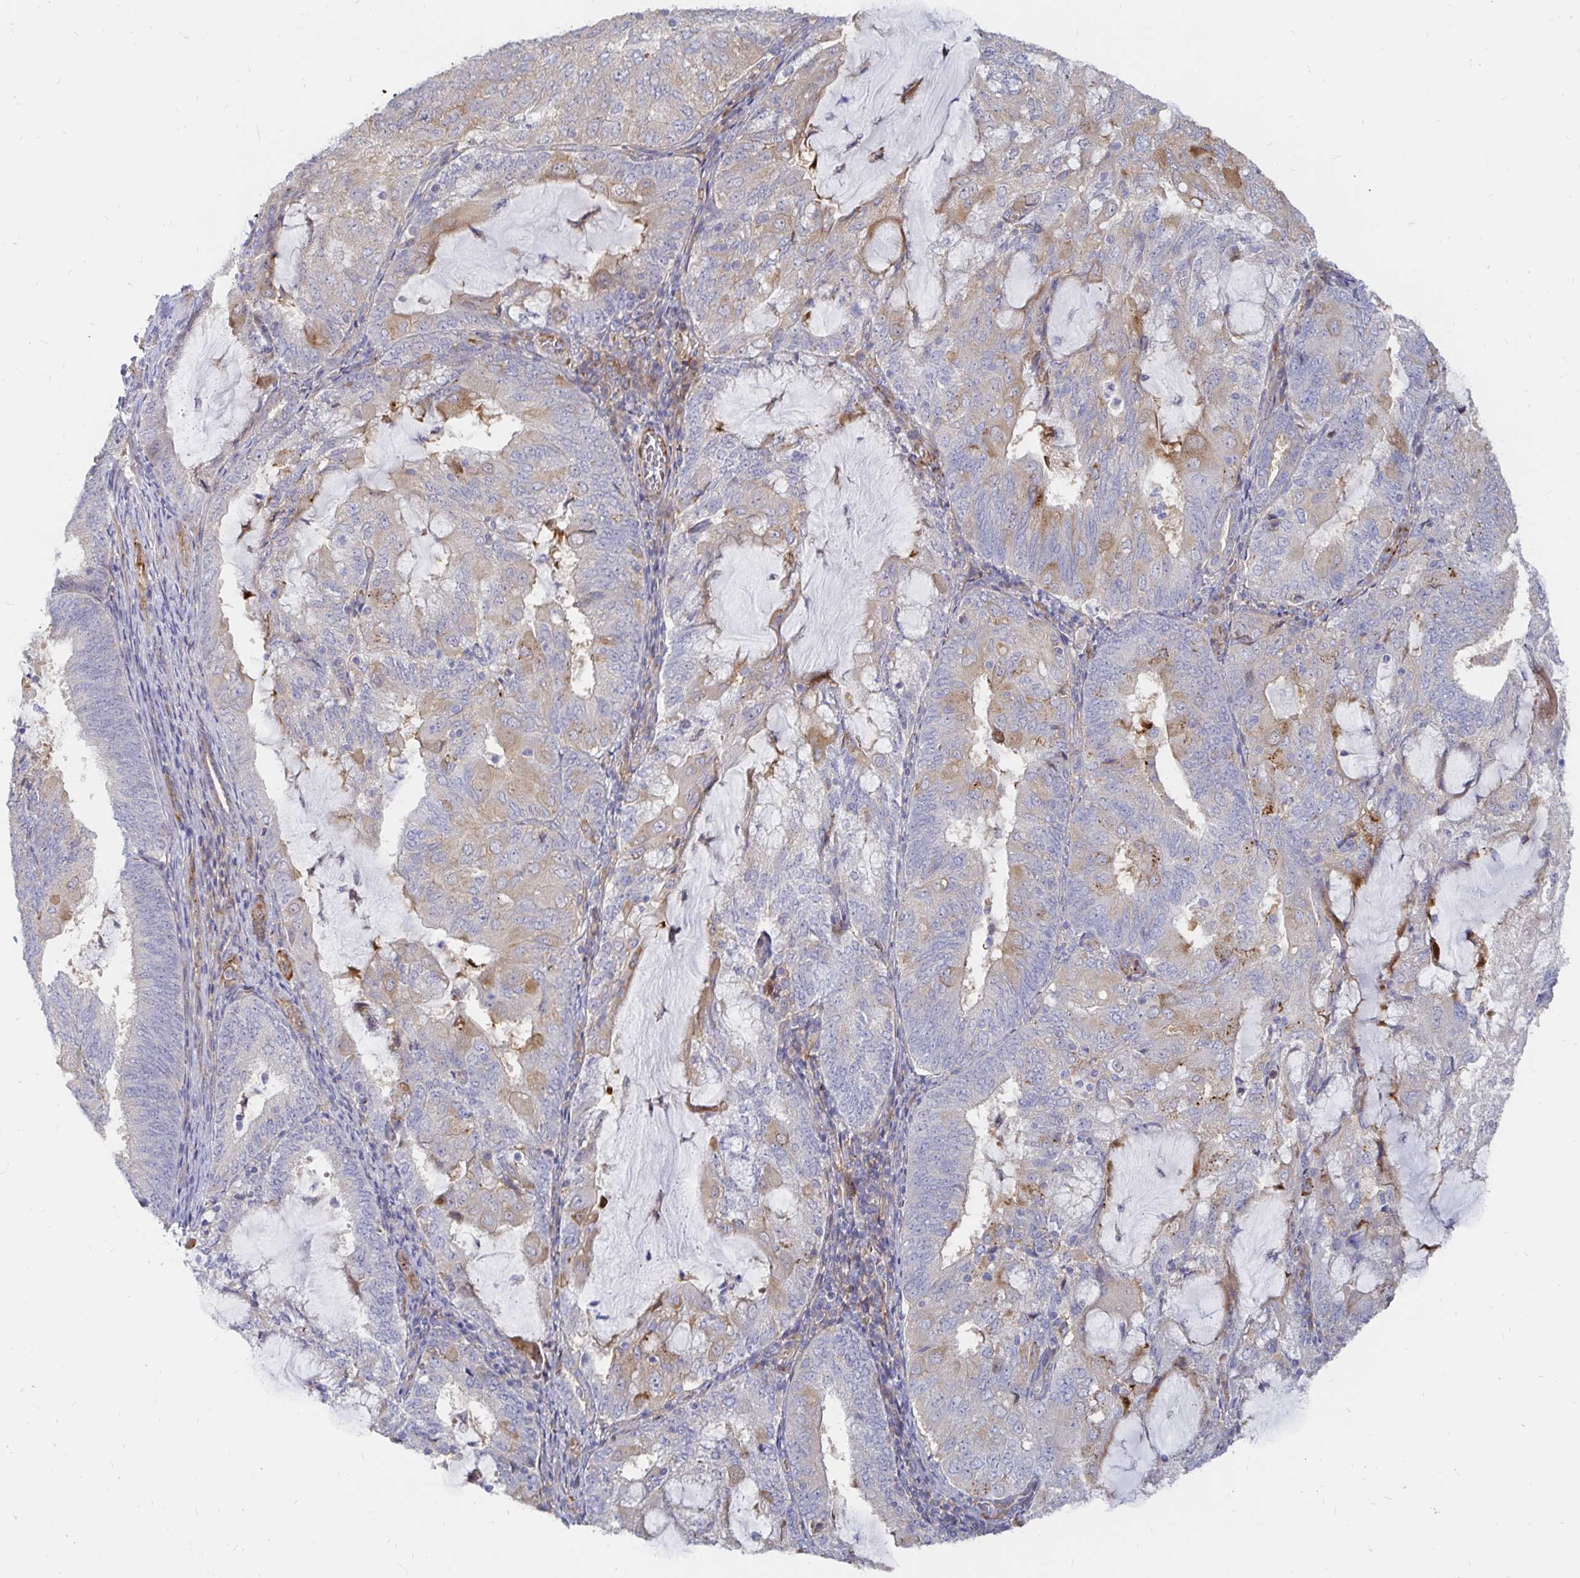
{"staining": {"intensity": "weak", "quantity": "25%-75%", "location": "cytoplasmic/membranous"}, "tissue": "endometrial cancer", "cell_type": "Tumor cells", "image_type": "cancer", "snomed": [{"axis": "morphology", "description": "Adenocarcinoma, NOS"}, {"axis": "topography", "description": "Endometrium"}], "caption": "DAB immunohistochemical staining of human endometrial cancer (adenocarcinoma) reveals weak cytoplasmic/membranous protein positivity in about 25%-75% of tumor cells.", "gene": "KCTD19", "patient": {"sex": "female", "age": 81}}